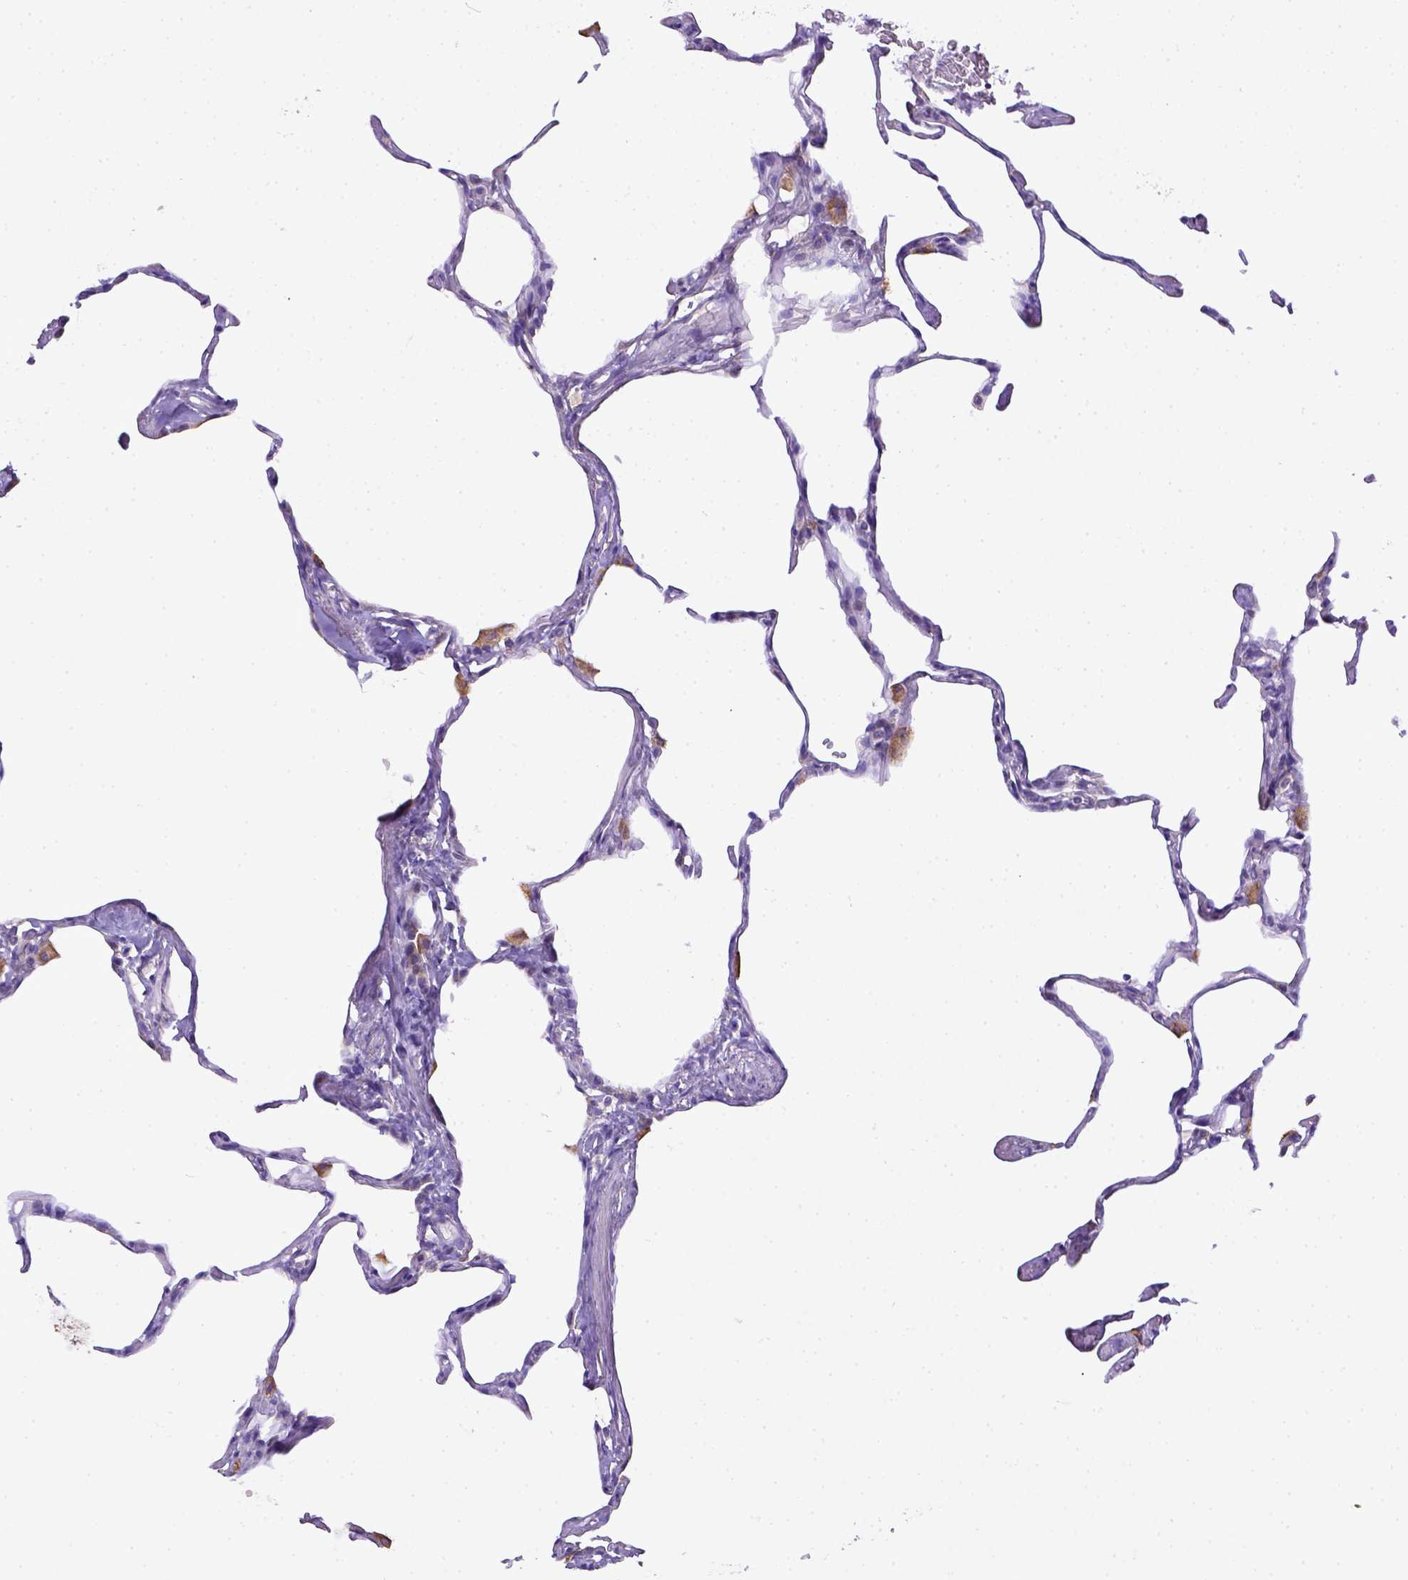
{"staining": {"intensity": "negative", "quantity": "none", "location": "none"}, "tissue": "lung", "cell_type": "Alveolar cells", "image_type": "normal", "snomed": [{"axis": "morphology", "description": "Normal tissue, NOS"}, {"axis": "topography", "description": "Lung"}], "caption": "The photomicrograph demonstrates no significant expression in alveolar cells of lung. Nuclei are stained in blue.", "gene": "CD40", "patient": {"sex": "male", "age": 65}}